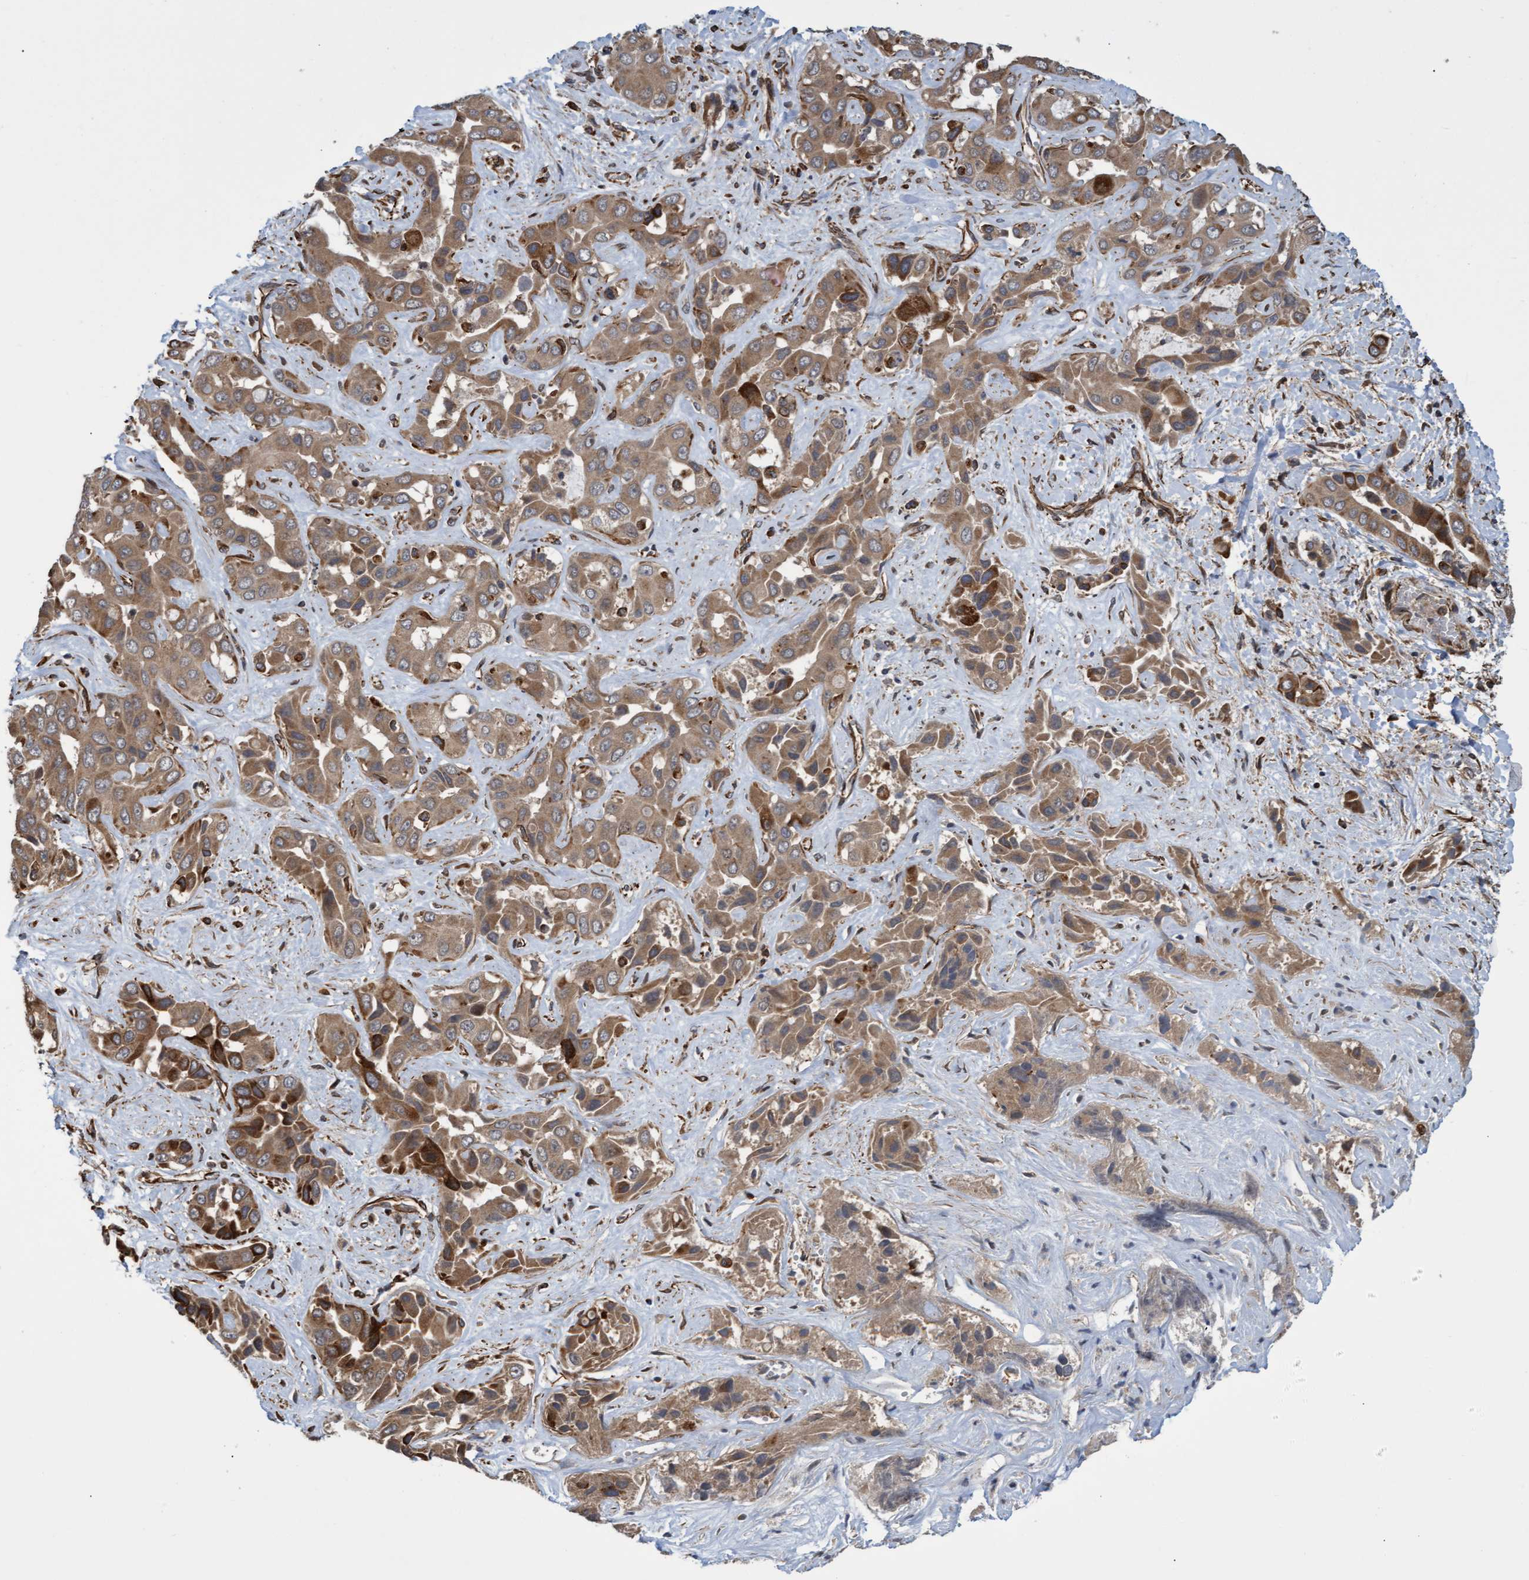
{"staining": {"intensity": "moderate", "quantity": ">75%", "location": "cytoplasmic/membranous"}, "tissue": "liver cancer", "cell_type": "Tumor cells", "image_type": "cancer", "snomed": [{"axis": "morphology", "description": "Cholangiocarcinoma"}, {"axis": "topography", "description": "Liver"}], "caption": "Immunohistochemistry staining of liver cholangiocarcinoma, which reveals medium levels of moderate cytoplasmic/membranous positivity in about >75% of tumor cells indicating moderate cytoplasmic/membranous protein expression. The staining was performed using DAB (3,3'-diaminobenzidine) (brown) for protein detection and nuclei were counterstained in hematoxylin (blue).", "gene": "TNFRSF10B", "patient": {"sex": "female", "age": 52}}